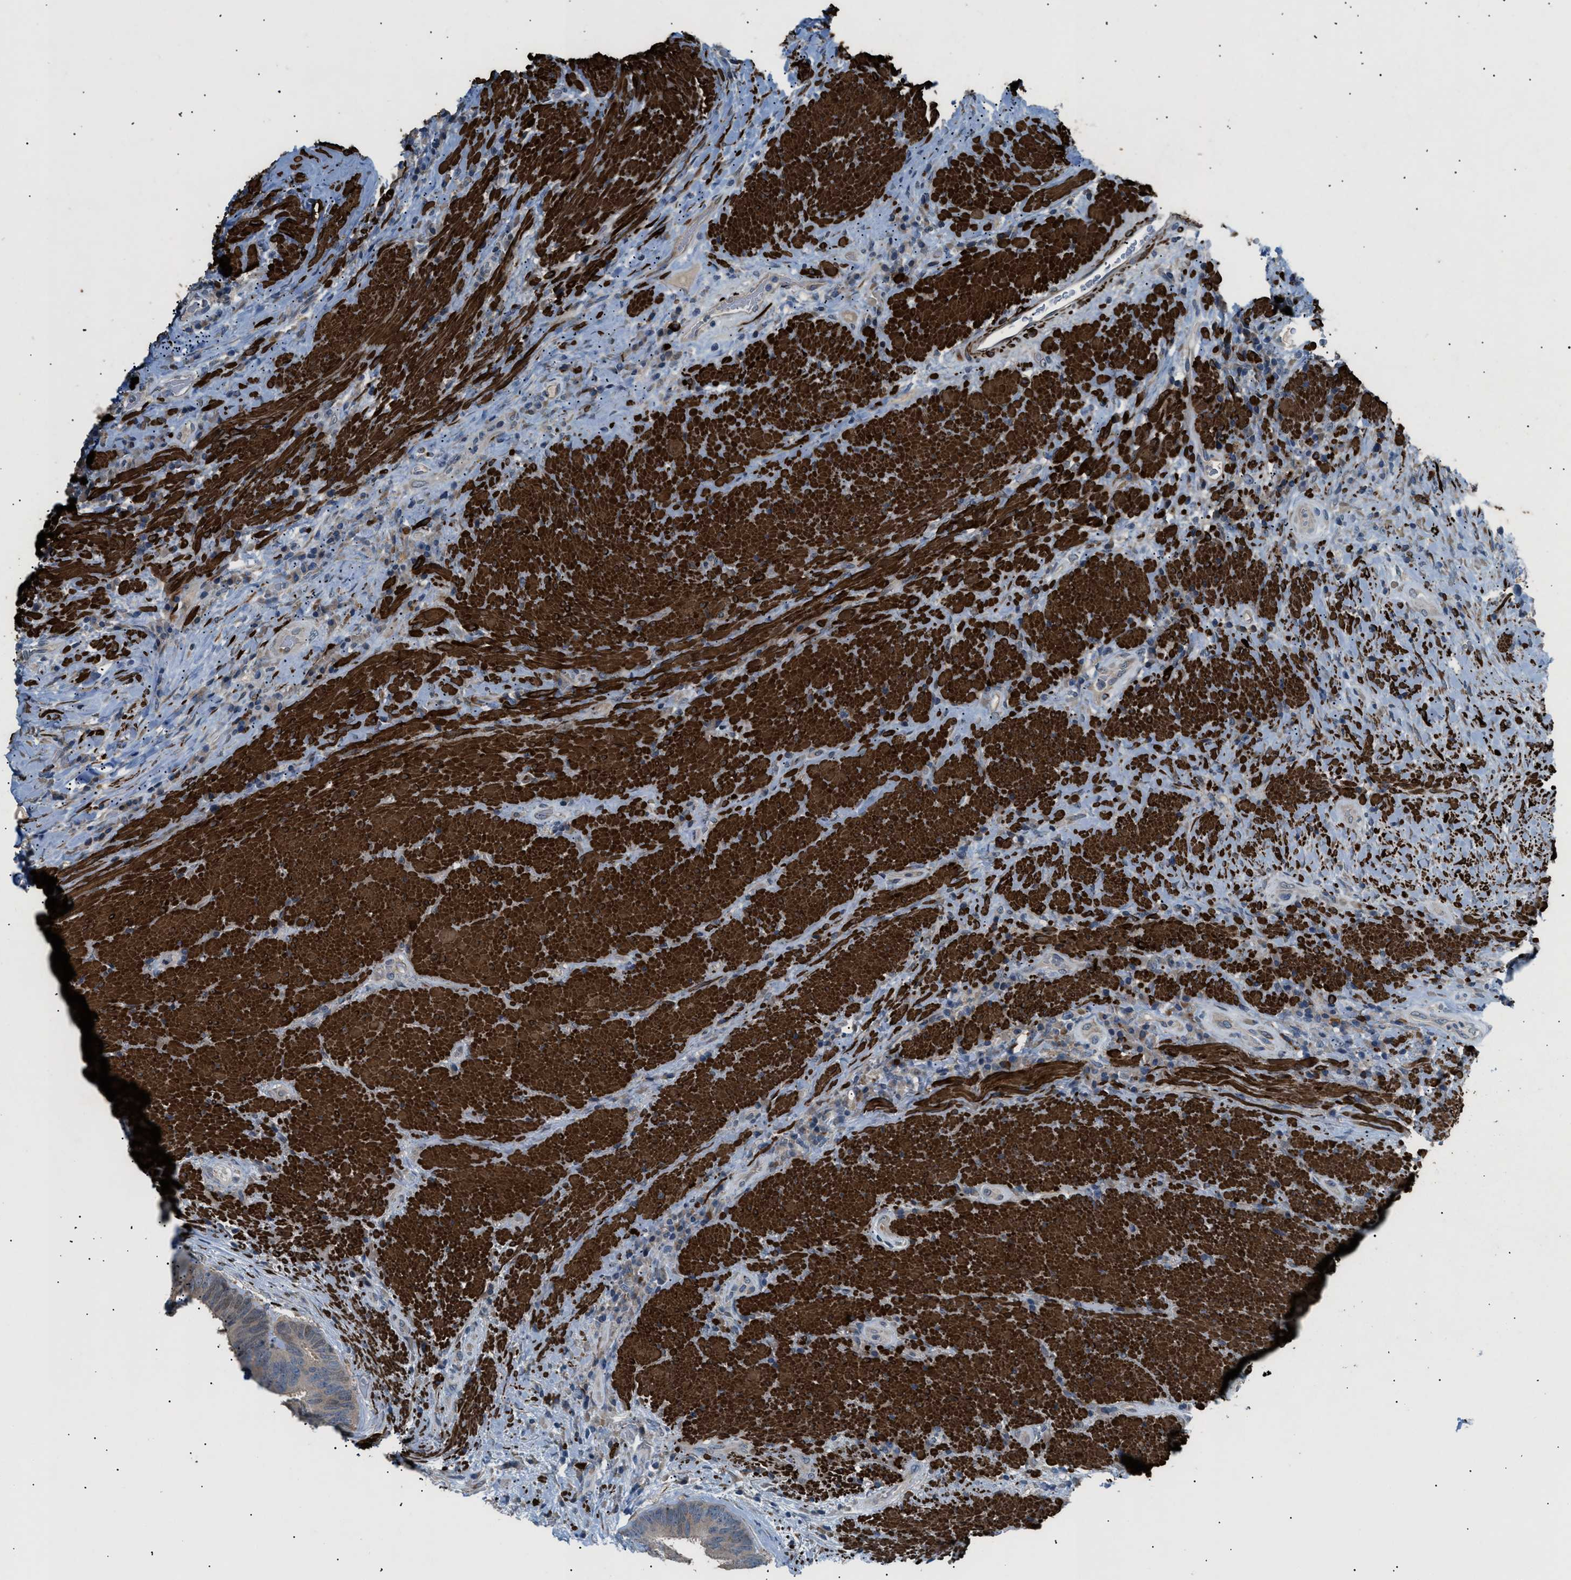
{"staining": {"intensity": "weak", "quantity": "<25%", "location": "cytoplasmic/membranous"}, "tissue": "colorectal cancer", "cell_type": "Tumor cells", "image_type": "cancer", "snomed": [{"axis": "morphology", "description": "Adenocarcinoma, NOS"}, {"axis": "topography", "description": "Rectum"}], "caption": "Protein analysis of colorectal cancer (adenocarcinoma) displays no significant staining in tumor cells.", "gene": "ICA1", "patient": {"sex": "male", "age": 72}}